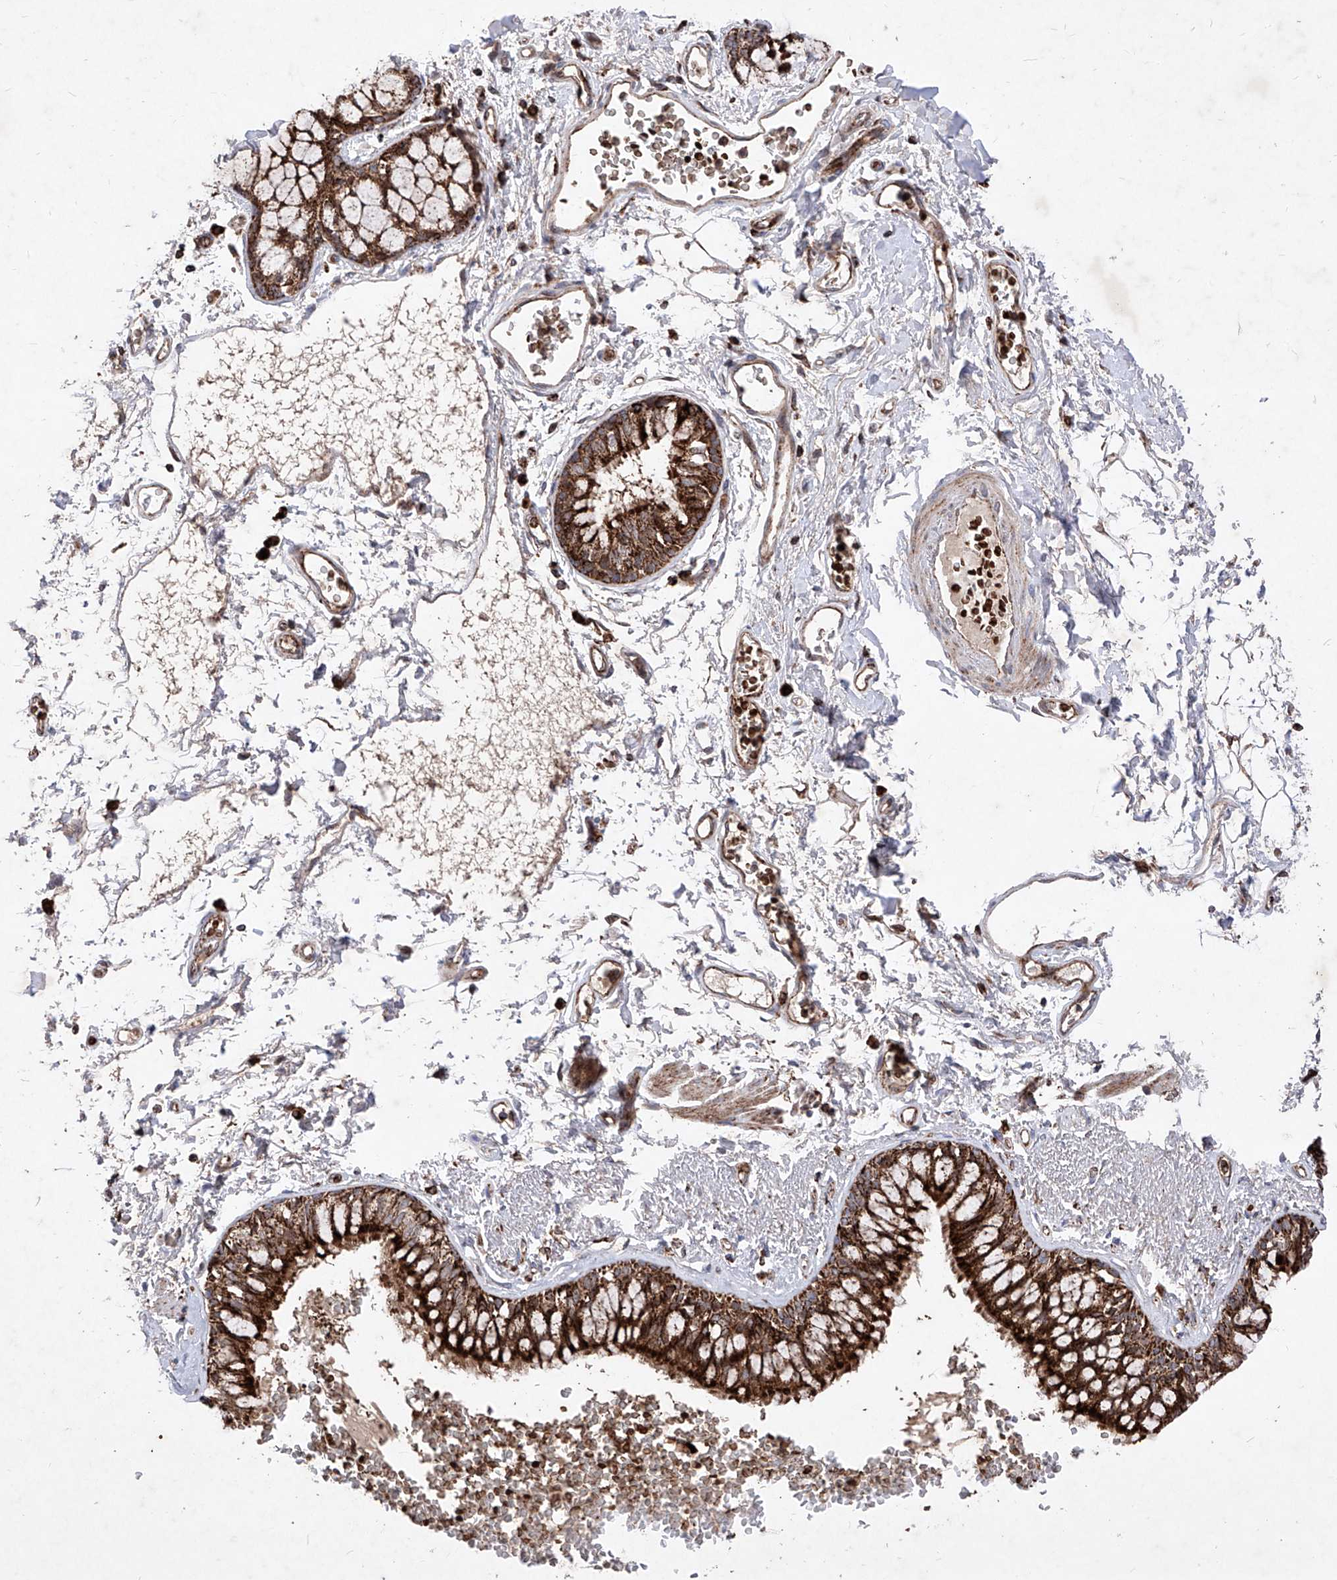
{"staining": {"intensity": "strong", "quantity": ">75%", "location": "cytoplasmic/membranous"}, "tissue": "bronchus", "cell_type": "Respiratory epithelial cells", "image_type": "normal", "snomed": [{"axis": "morphology", "description": "Normal tissue, NOS"}, {"axis": "topography", "description": "Cartilage tissue"}, {"axis": "topography", "description": "Bronchus"}], "caption": "Protein staining demonstrates strong cytoplasmic/membranous staining in about >75% of respiratory epithelial cells in unremarkable bronchus.", "gene": "SEMA6A", "patient": {"sex": "female", "age": 73}}